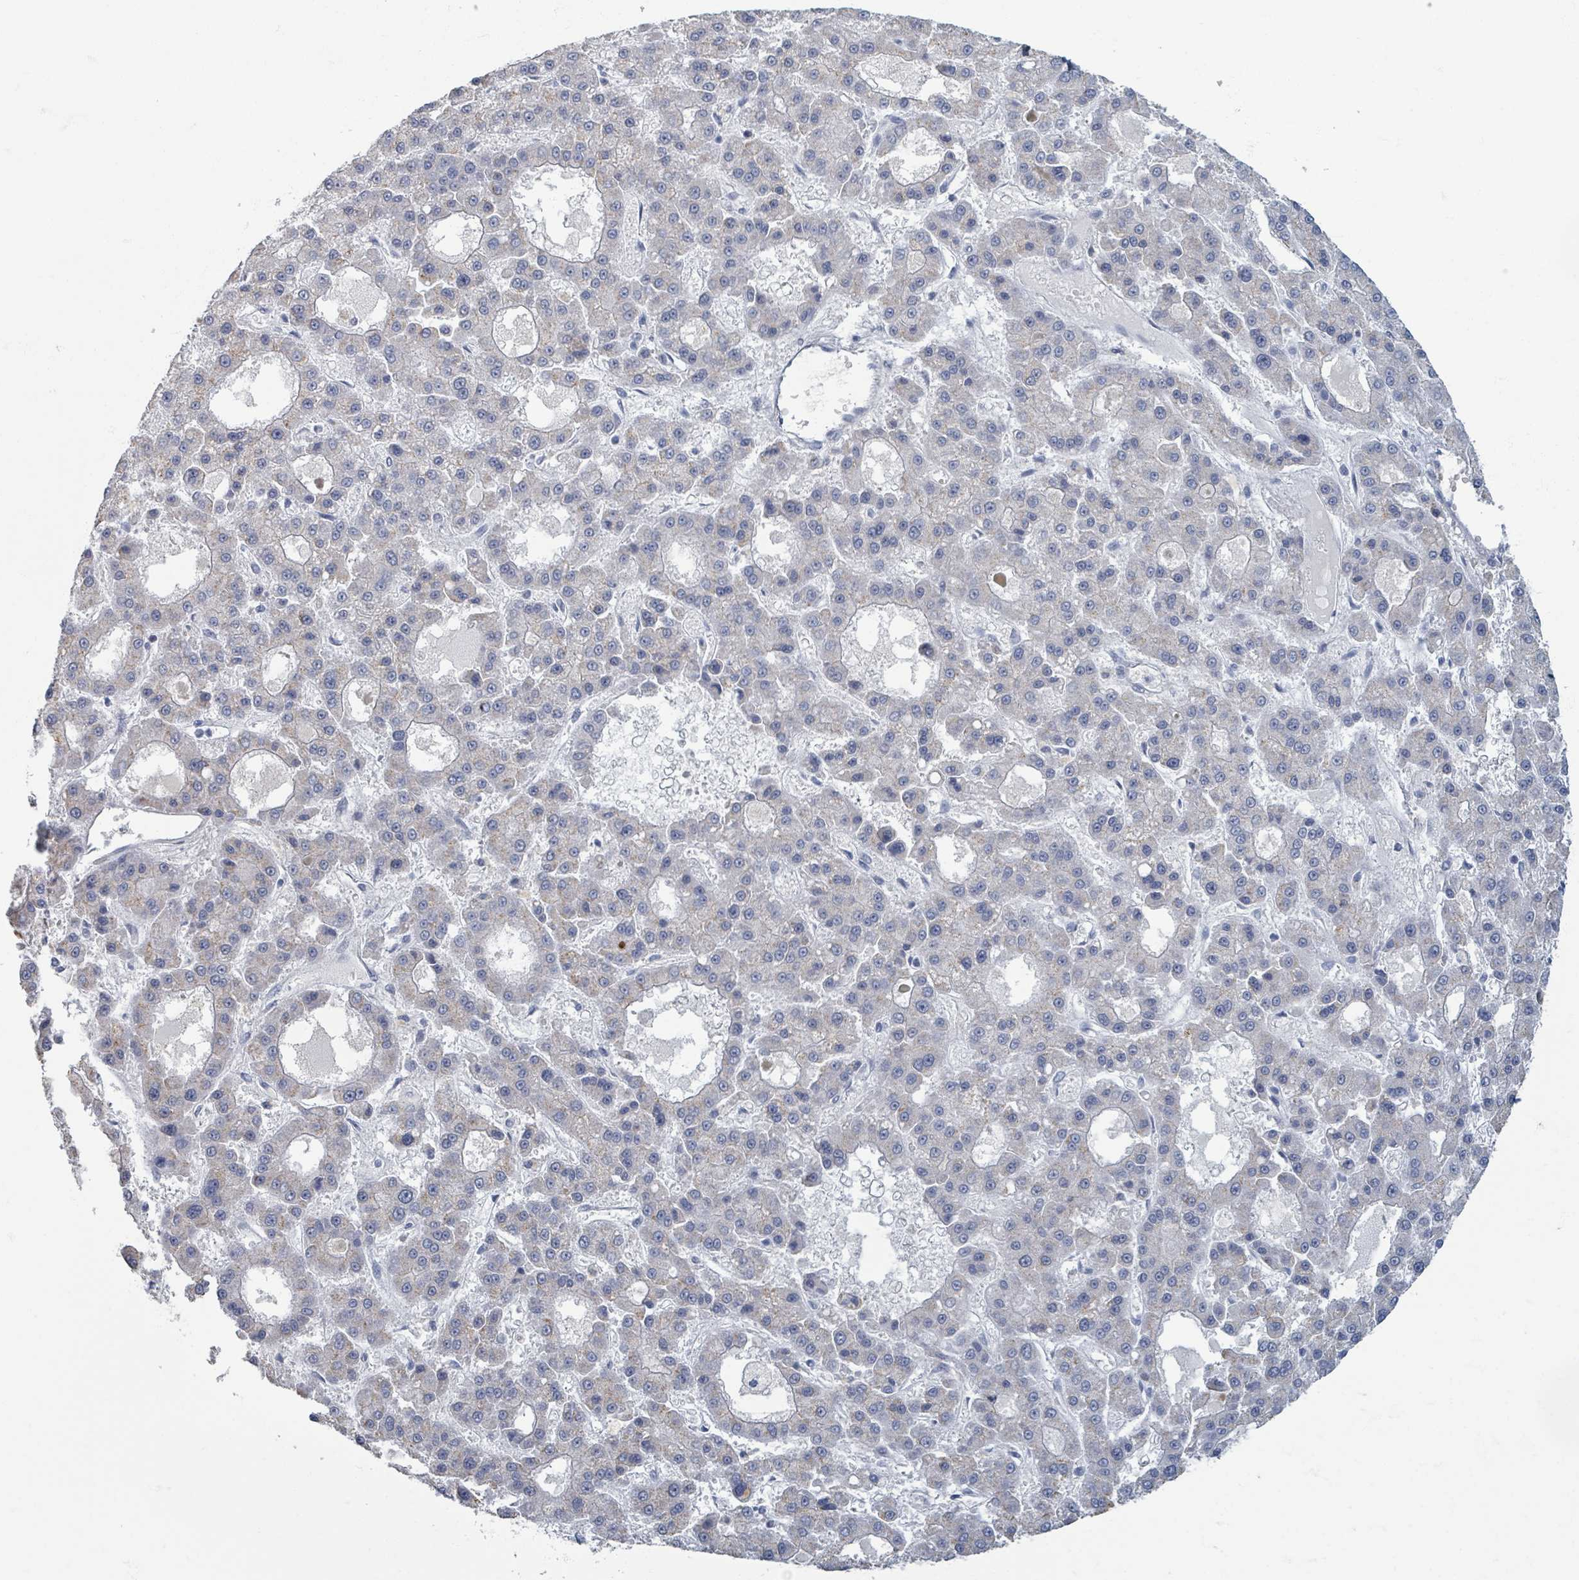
{"staining": {"intensity": "negative", "quantity": "none", "location": "none"}, "tissue": "liver cancer", "cell_type": "Tumor cells", "image_type": "cancer", "snomed": [{"axis": "morphology", "description": "Carcinoma, Hepatocellular, NOS"}, {"axis": "topography", "description": "Liver"}], "caption": "IHC of hepatocellular carcinoma (liver) exhibits no staining in tumor cells.", "gene": "WNT11", "patient": {"sex": "male", "age": 70}}